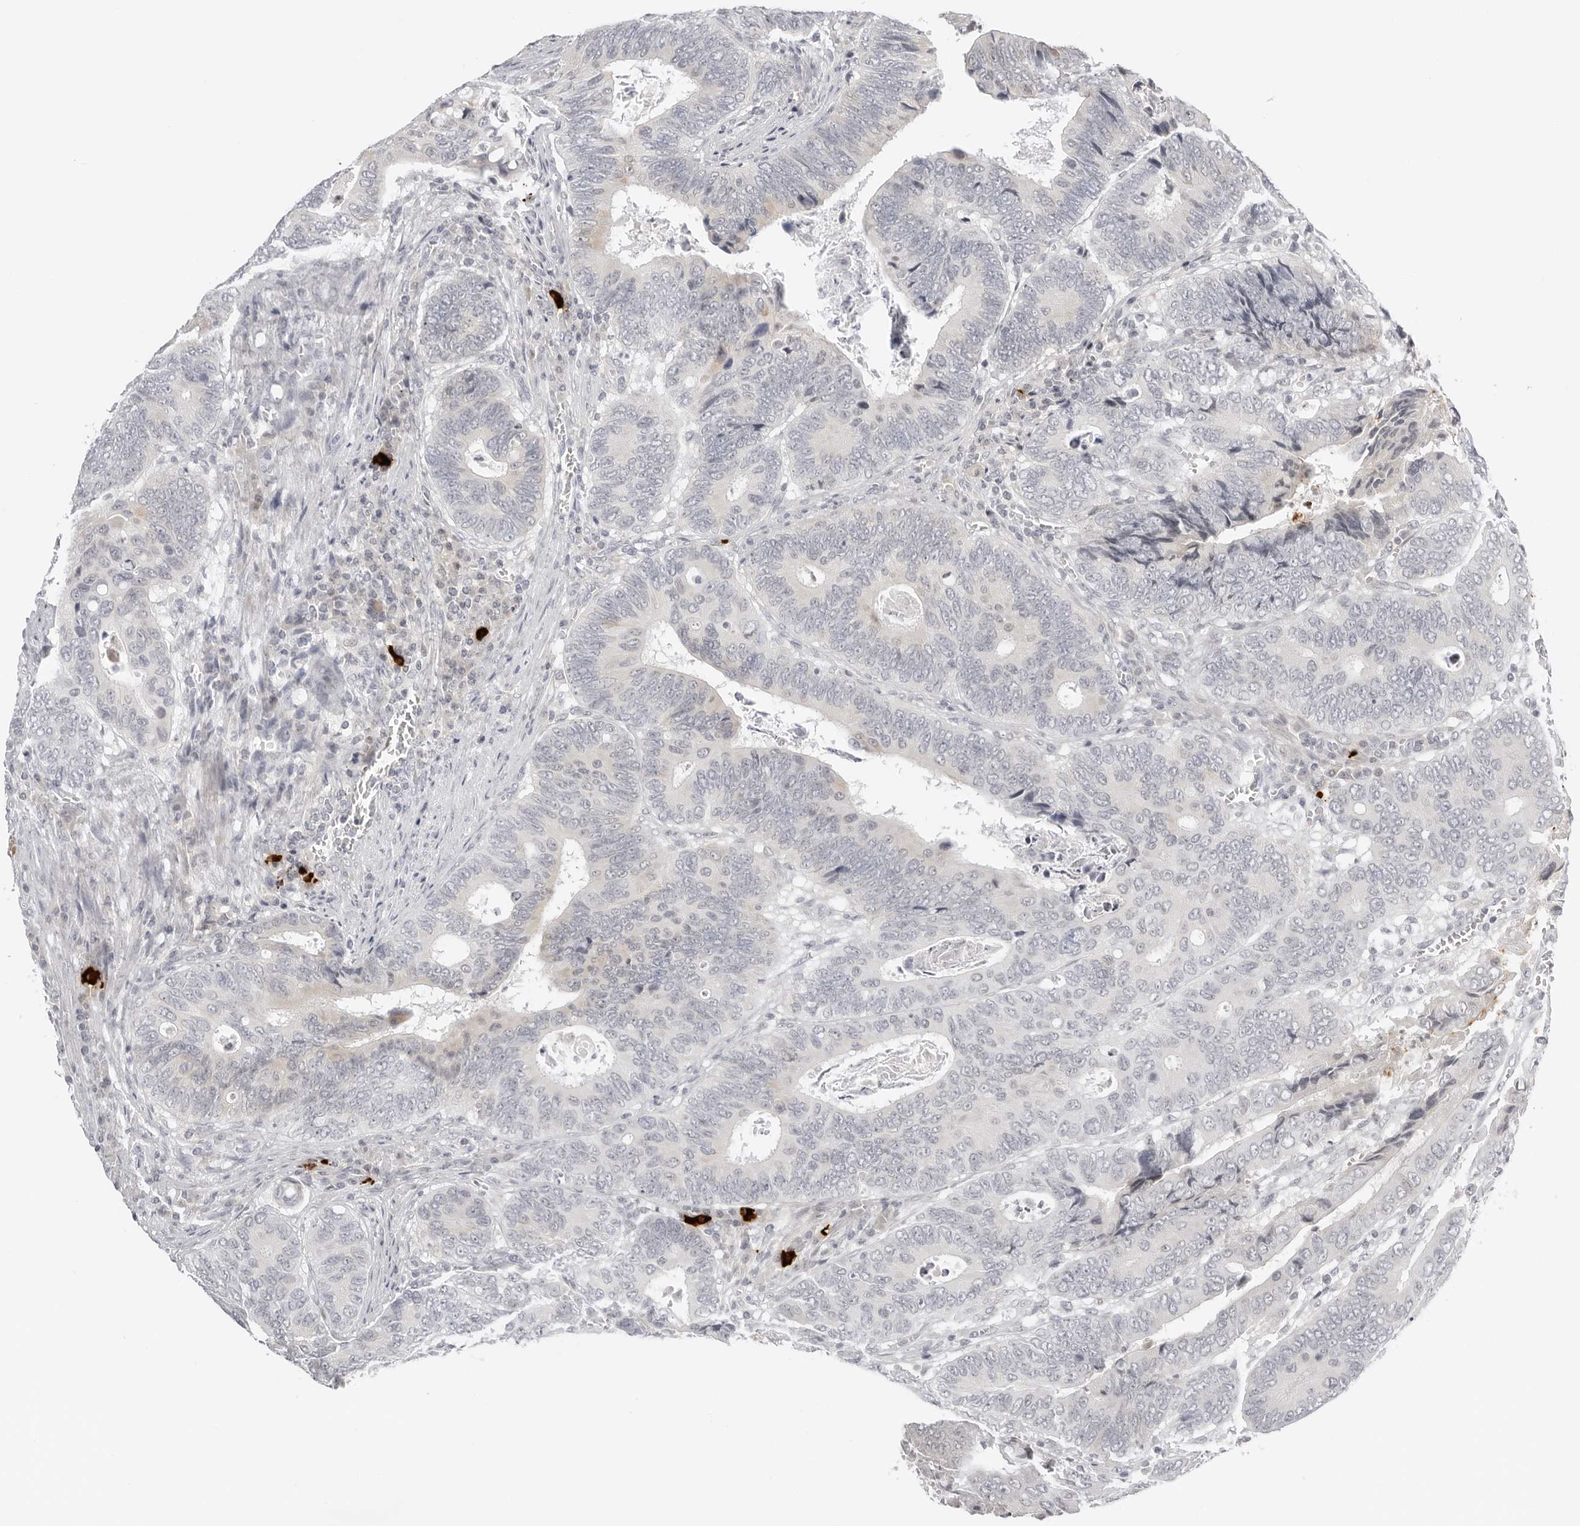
{"staining": {"intensity": "negative", "quantity": "none", "location": "none"}, "tissue": "colorectal cancer", "cell_type": "Tumor cells", "image_type": "cancer", "snomed": [{"axis": "morphology", "description": "Adenocarcinoma, NOS"}, {"axis": "topography", "description": "Colon"}], "caption": "A high-resolution photomicrograph shows immunohistochemistry (IHC) staining of colorectal cancer, which demonstrates no significant staining in tumor cells.", "gene": "ACP6", "patient": {"sex": "male", "age": 72}}